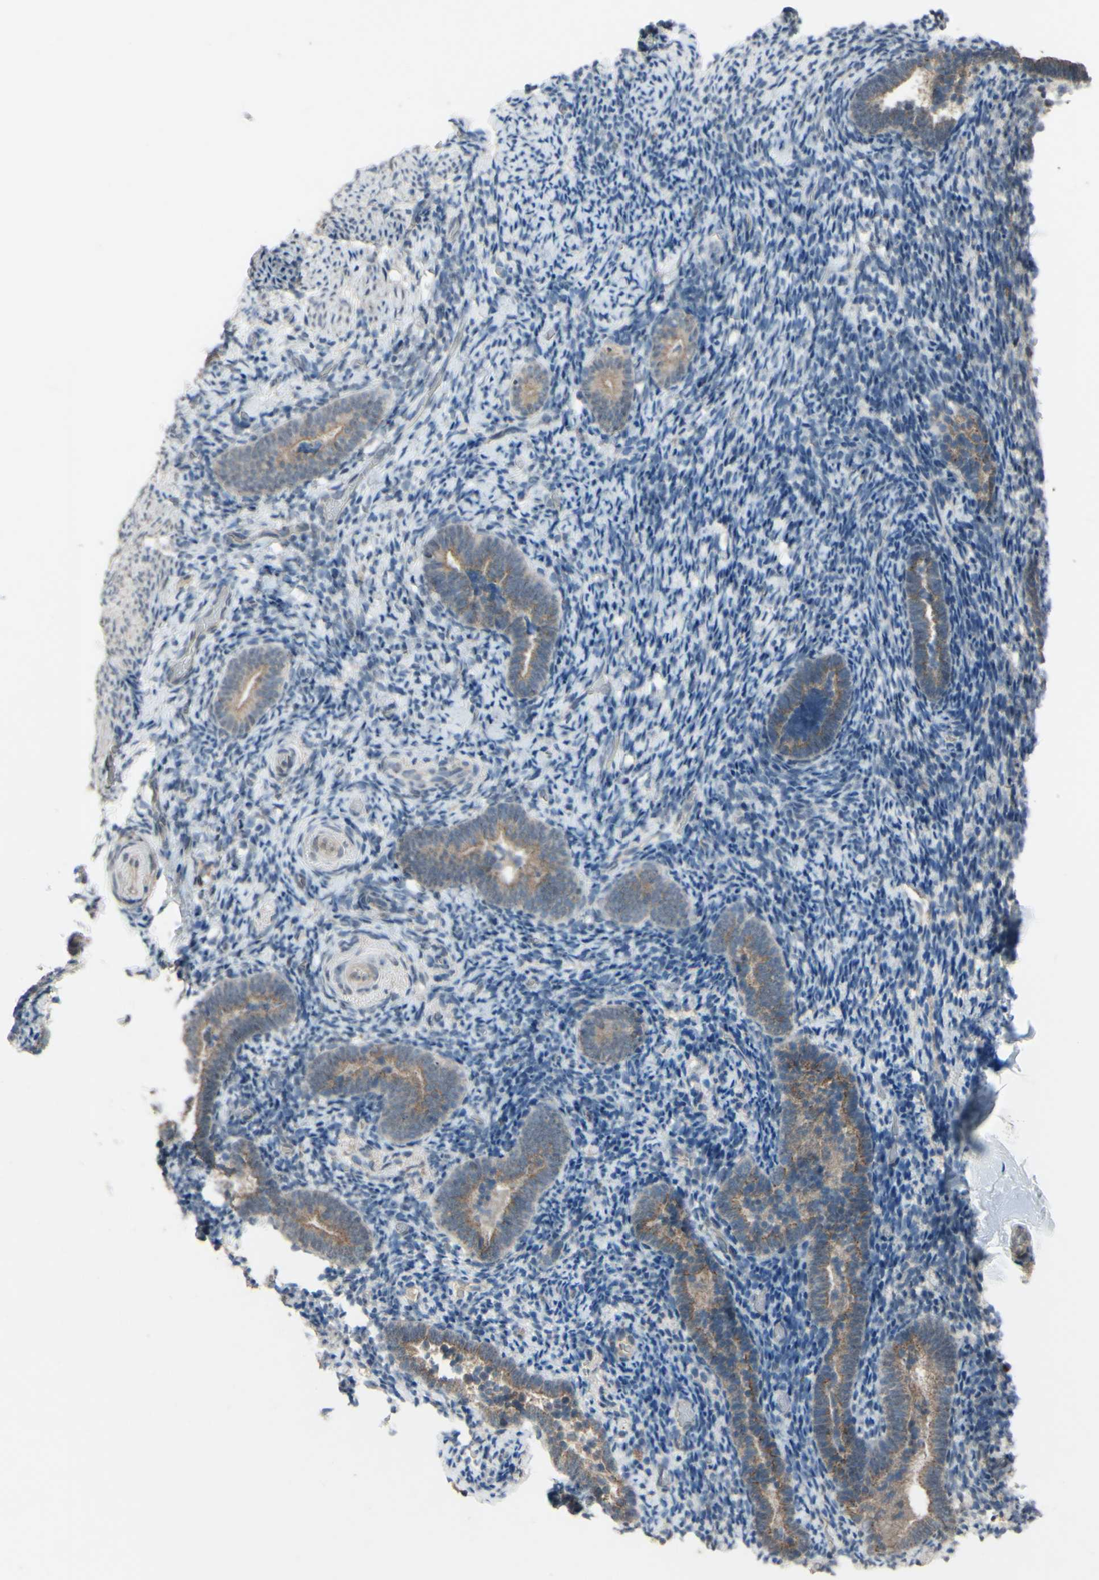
{"staining": {"intensity": "negative", "quantity": "none", "location": "none"}, "tissue": "endometrium", "cell_type": "Cells in endometrial stroma", "image_type": "normal", "snomed": [{"axis": "morphology", "description": "Normal tissue, NOS"}, {"axis": "topography", "description": "Endometrium"}], "caption": "Cells in endometrial stroma show no significant protein expression in unremarkable endometrium. (Stains: DAB (3,3'-diaminobenzidine) IHC with hematoxylin counter stain, Microscopy: brightfield microscopy at high magnification).", "gene": "CDCP1", "patient": {"sex": "female", "age": 51}}